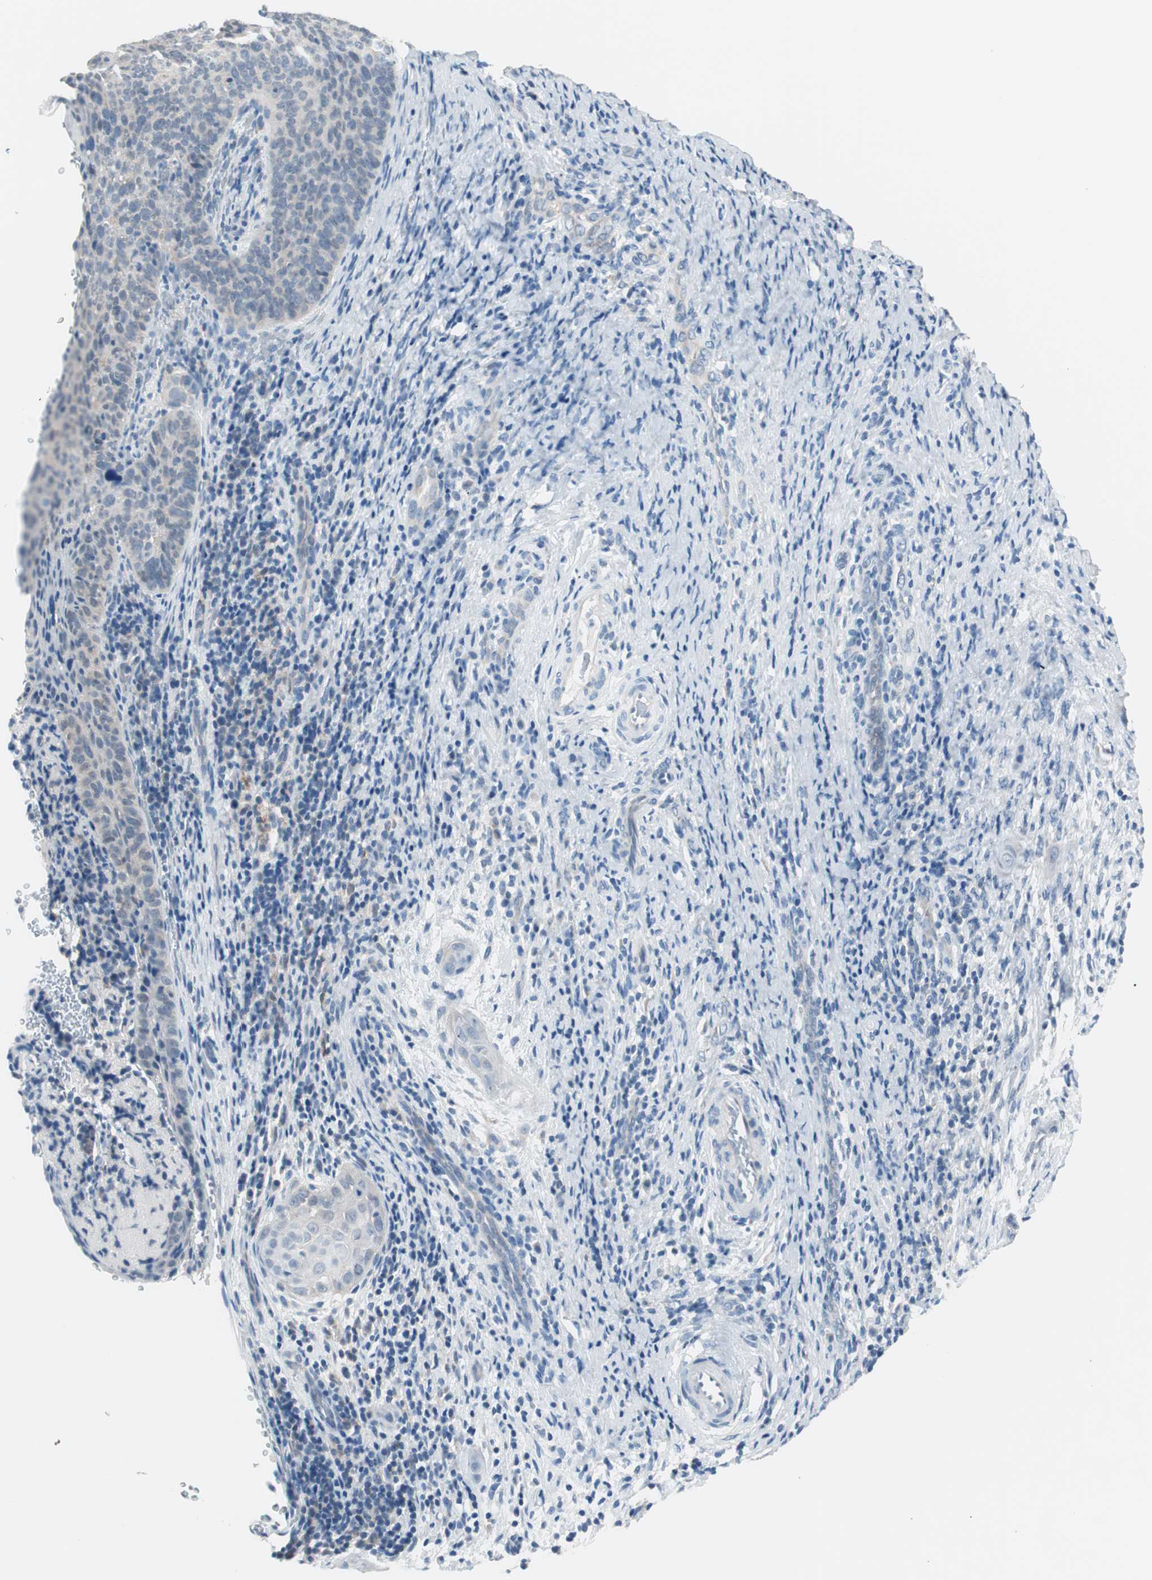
{"staining": {"intensity": "negative", "quantity": "none", "location": "none"}, "tissue": "cervical cancer", "cell_type": "Tumor cells", "image_type": "cancer", "snomed": [{"axis": "morphology", "description": "Squamous cell carcinoma, NOS"}, {"axis": "topography", "description": "Cervix"}], "caption": "Tumor cells show no significant protein staining in cervical squamous cell carcinoma.", "gene": "VIL1", "patient": {"sex": "female", "age": 33}}